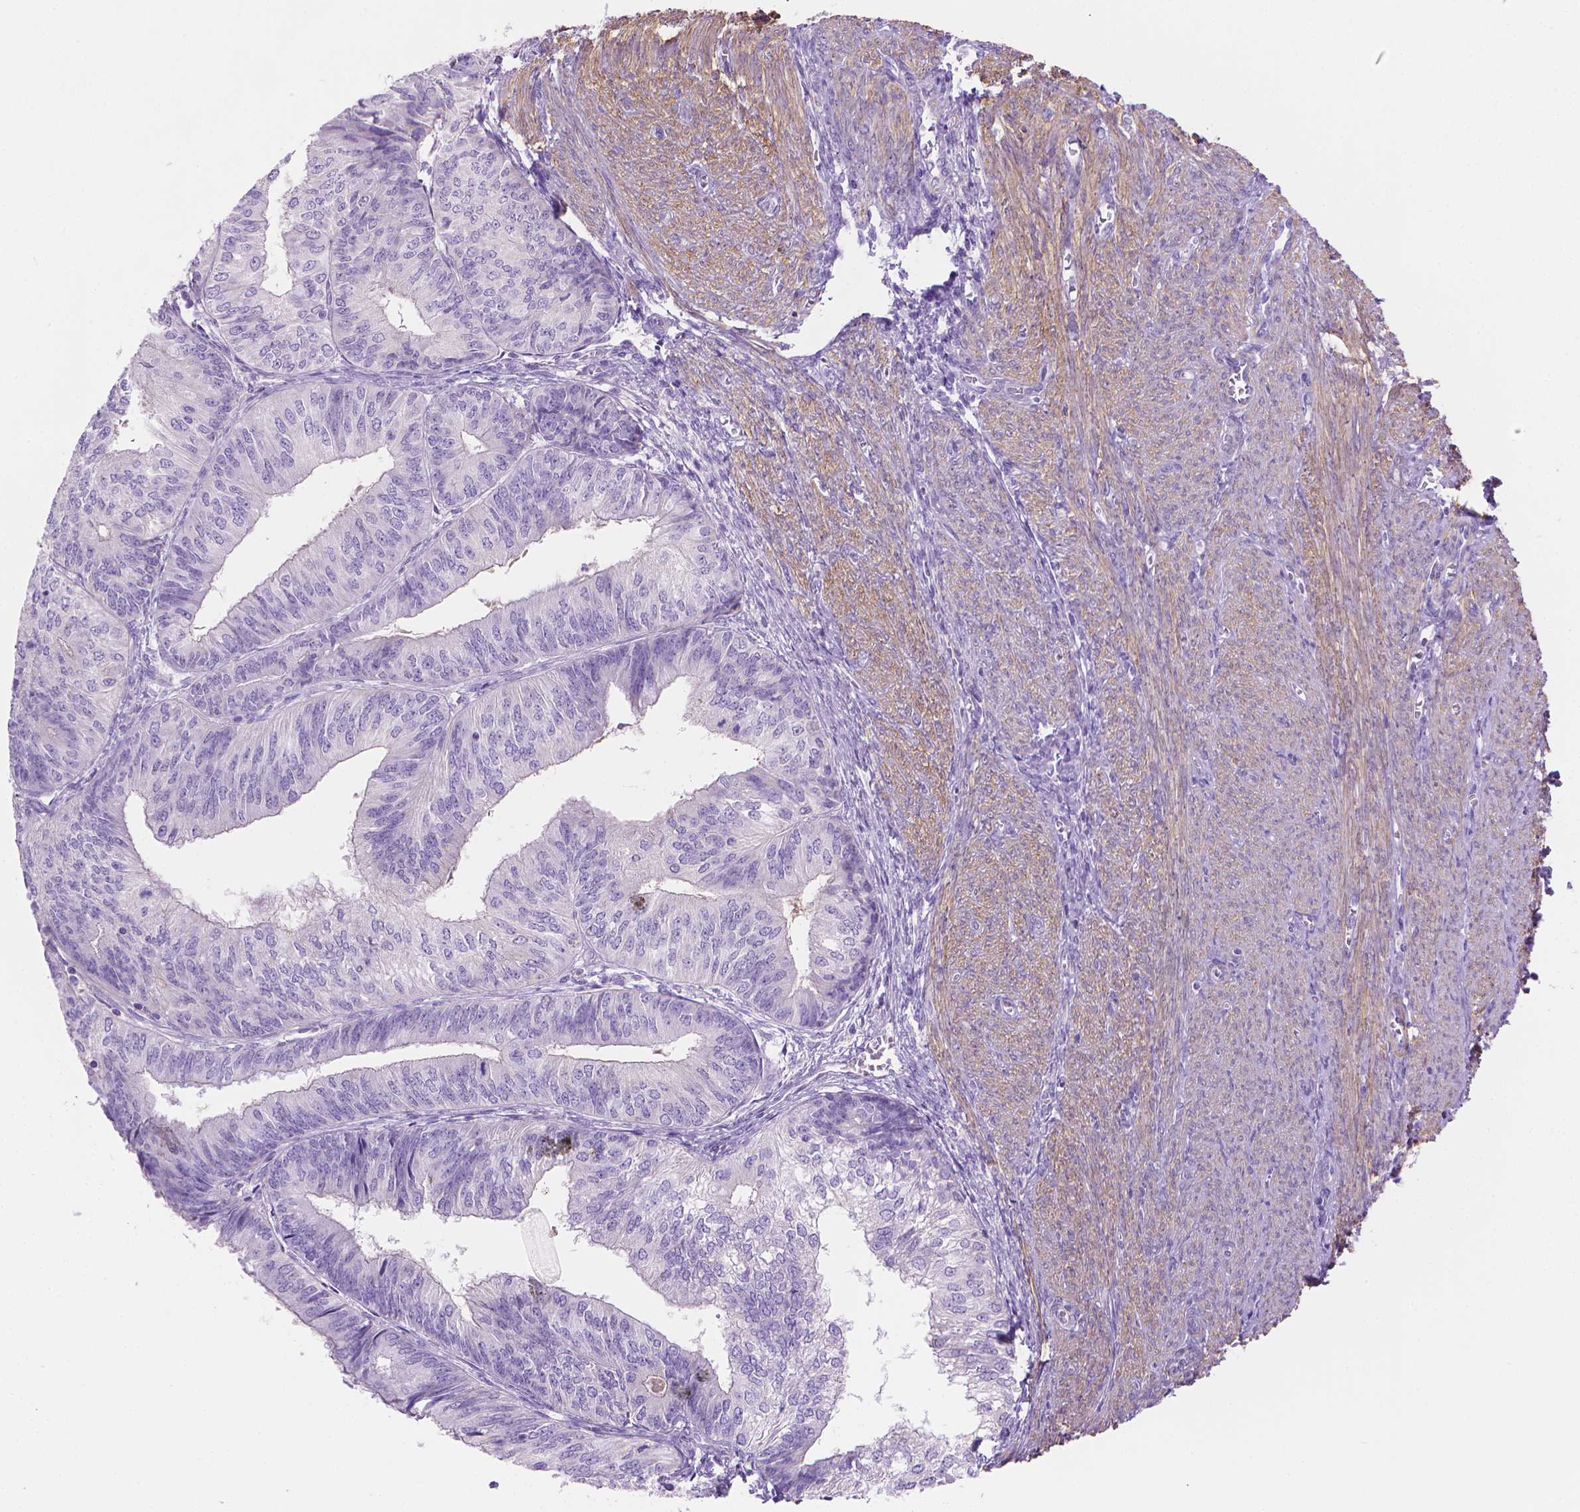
{"staining": {"intensity": "negative", "quantity": "none", "location": "none"}, "tissue": "endometrial cancer", "cell_type": "Tumor cells", "image_type": "cancer", "snomed": [{"axis": "morphology", "description": "Adenocarcinoma, NOS"}, {"axis": "topography", "description": "Endometrium"}], "caption": "Protein analysis of endometrial cancer (adenocarcinoma) displays no significant expression in tumor cells.", "gene": "FASN", "patient": {"sex": "female", "age": 58}}